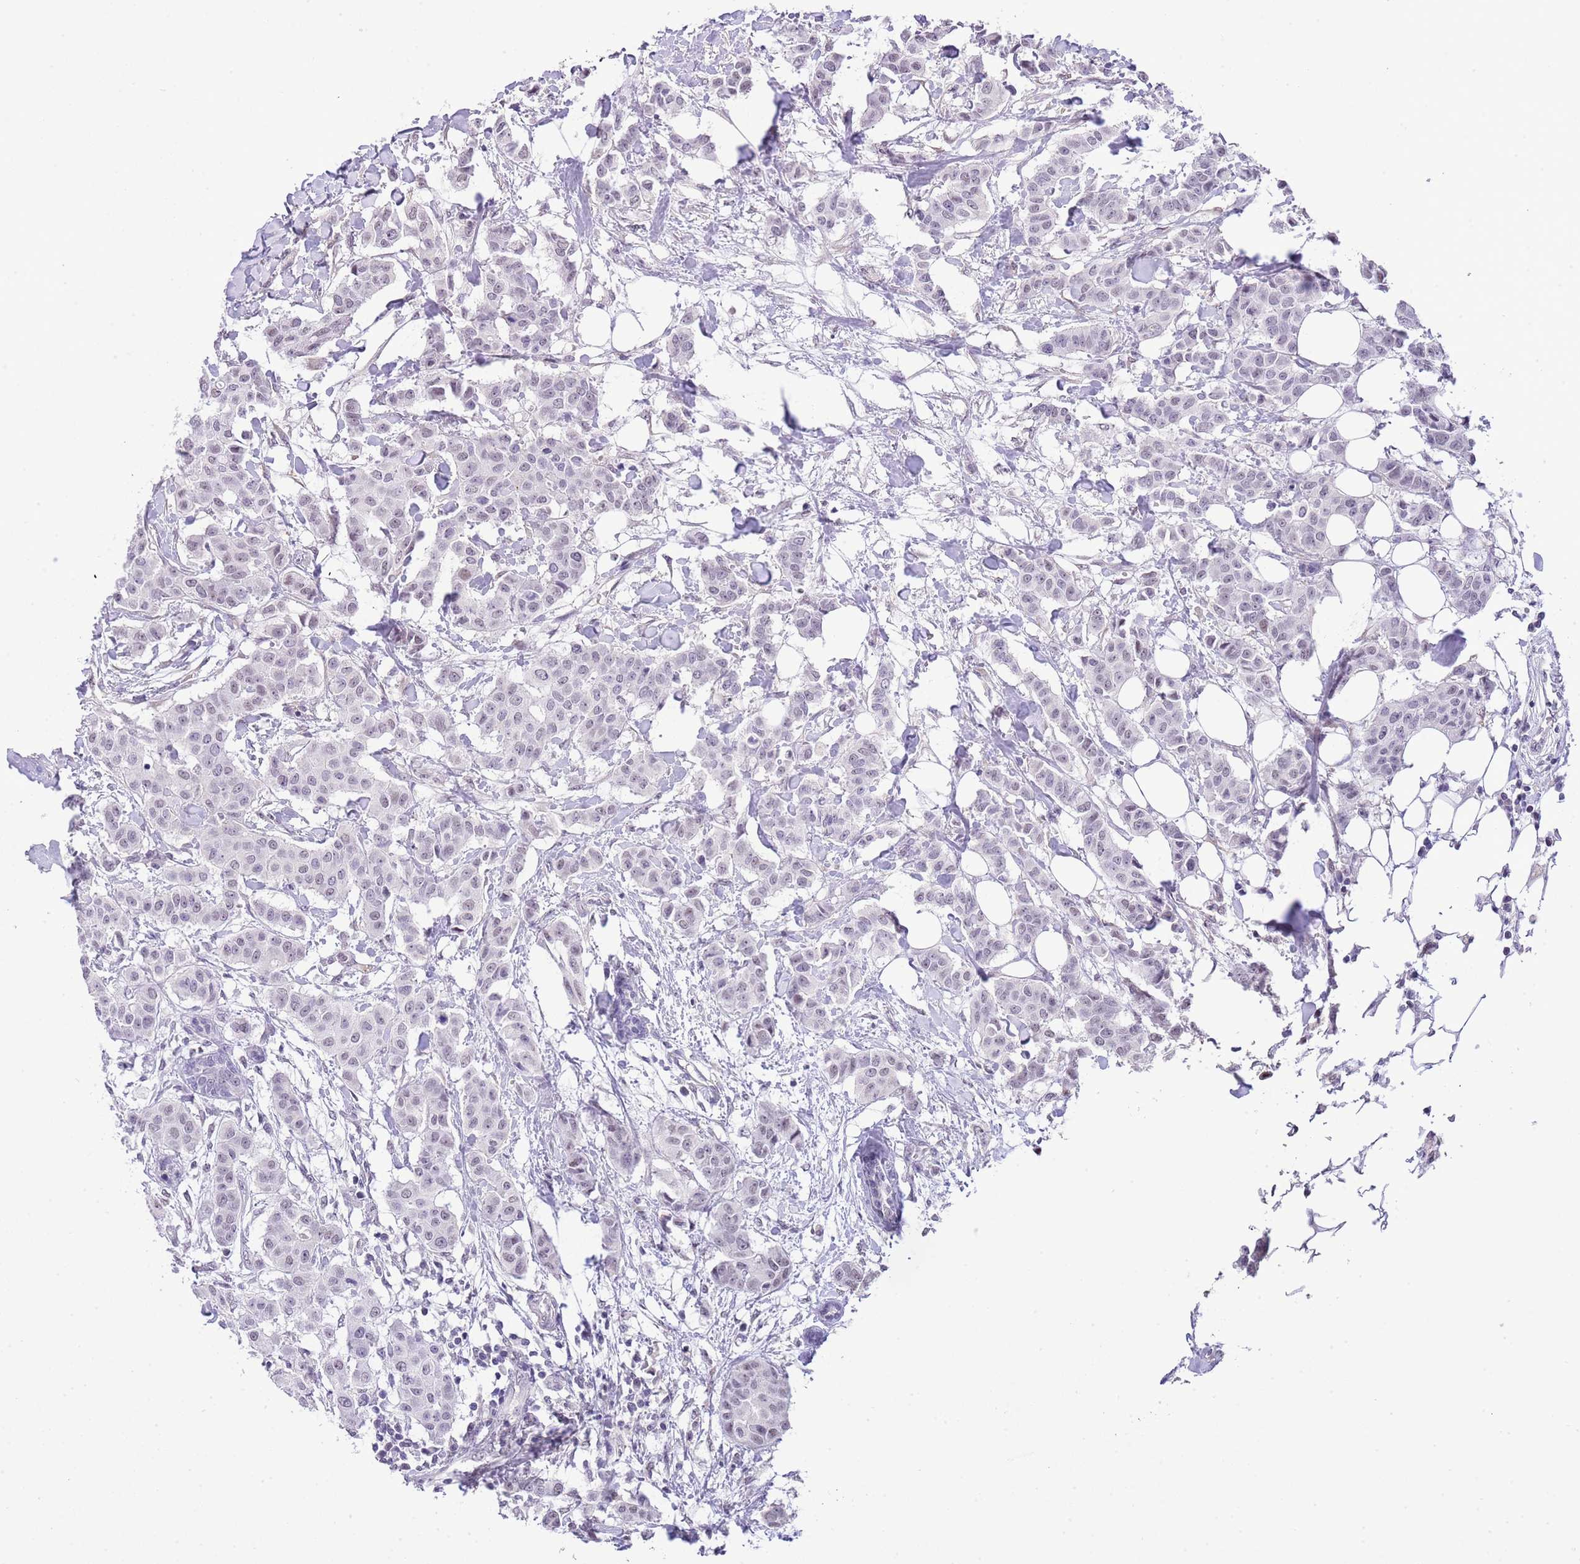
{"staining": {"intensity": "negative", "quantity": "none", "location": "none"}, "tissue": "breast cancer", "cell_type": "Tumor cells", "image_type": "cancer", "snomed": [{"axis": "morphology", "description": "Duct carcinoma"}, {"axis": "topography", "description": "Breast"}], "caption": "Immunohistochemistry of breast cancer (intraductal carcinoma) exhibits no expression in tumor cells.", "gene": "MIDN", "patient": {"sex": "female", "age": 40}}